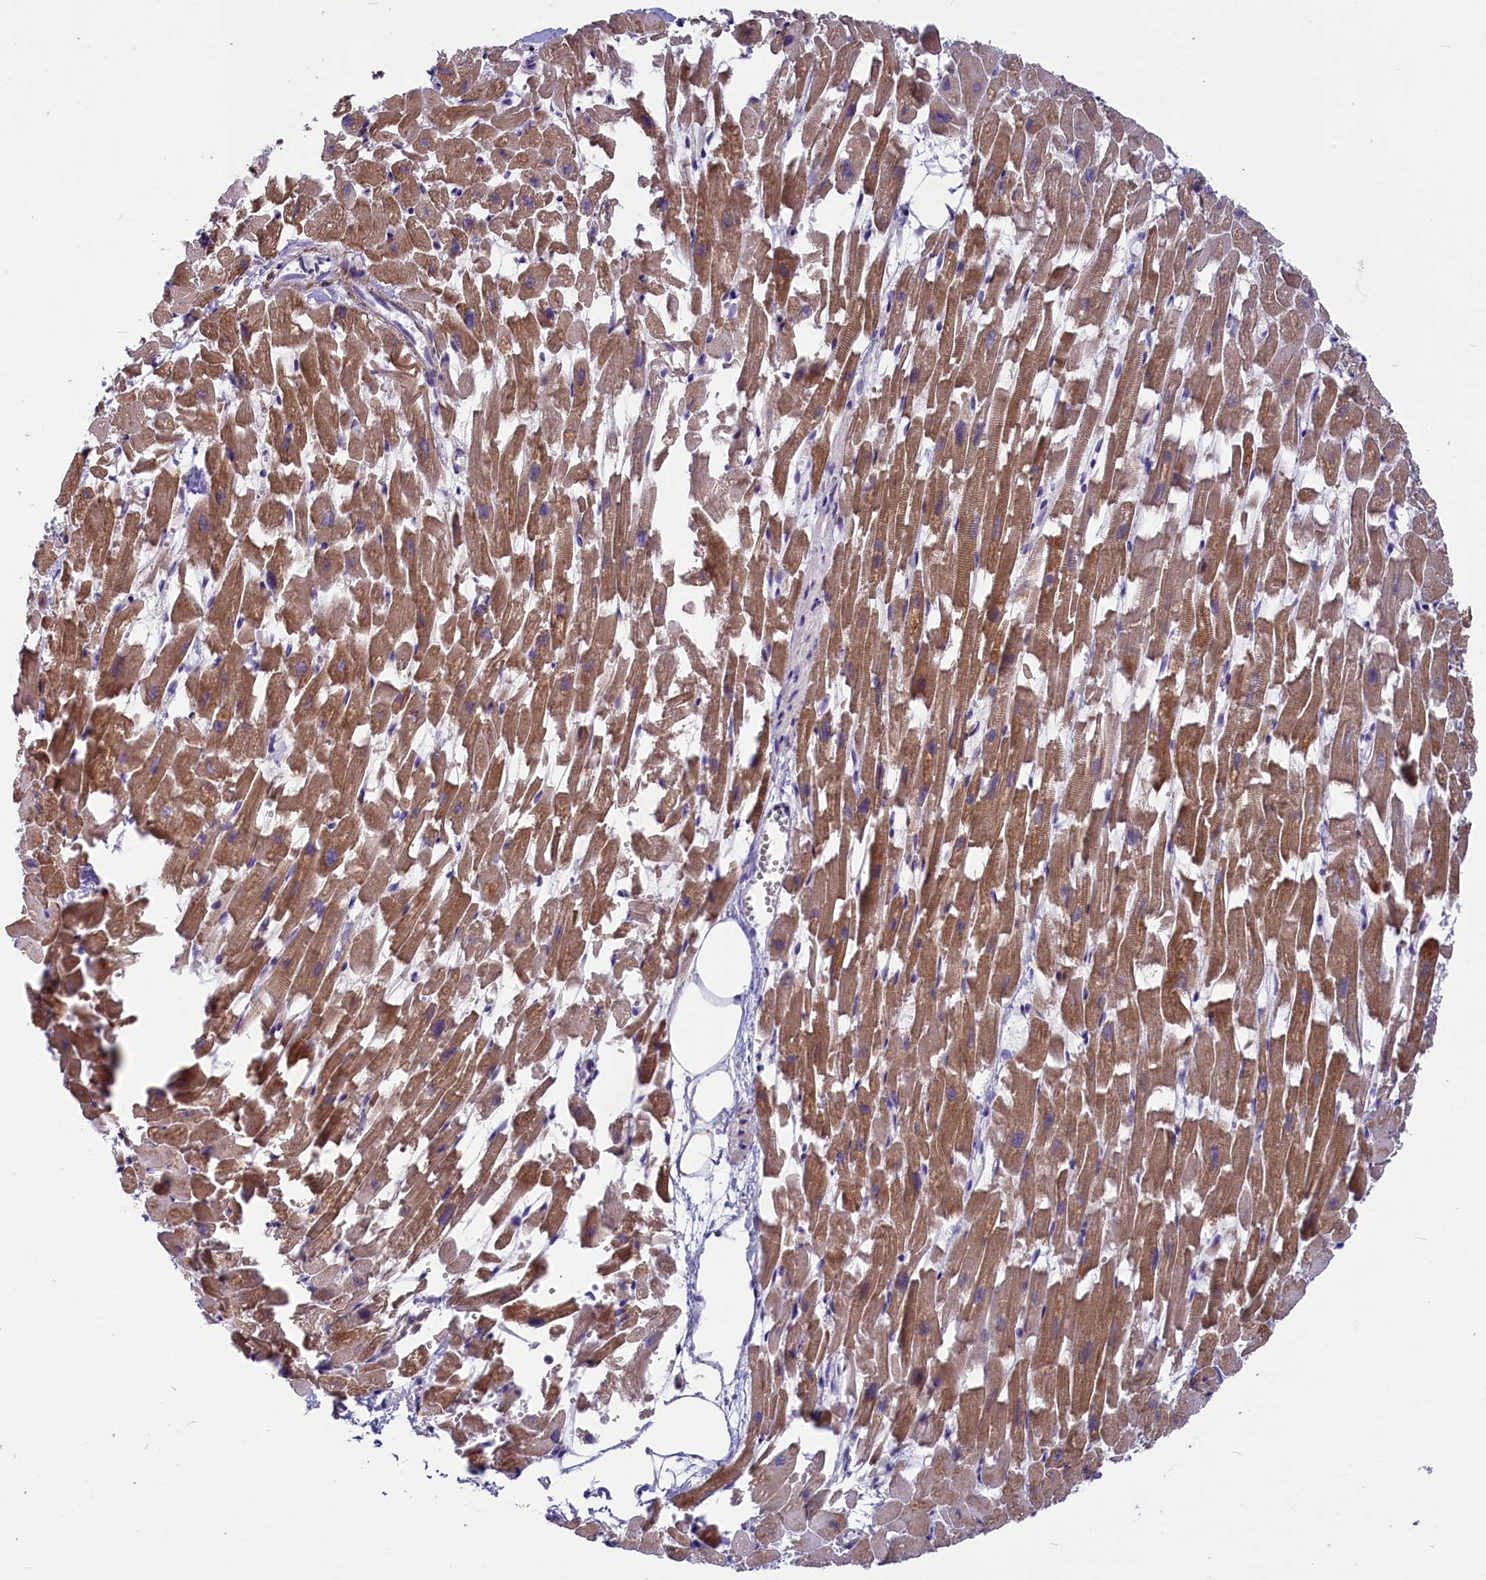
{"staining": {"intensity": "moderate", "quantity": ">75%", "location": "cytoplasmic/membranous"}, "tissue": "heart muscle", "cell_type": "Cardiomyocytes", "image_type": "normal", "snomed": [{"axis": "morphology", "description": "Normal tissue, NOS"}, {"axis": "topography", "description": "Heart"}], "caption": "Immunohistochemical staining of normal human heart muscle reveals medium levels of moderate cytoplasmic/membranous positivity in about >75% of cardiomyocytes. (DAB IHC with brightfield microscopy, high magnification).", "gene": "SCD5", "patient": {"sex": "female", "age": 64}}